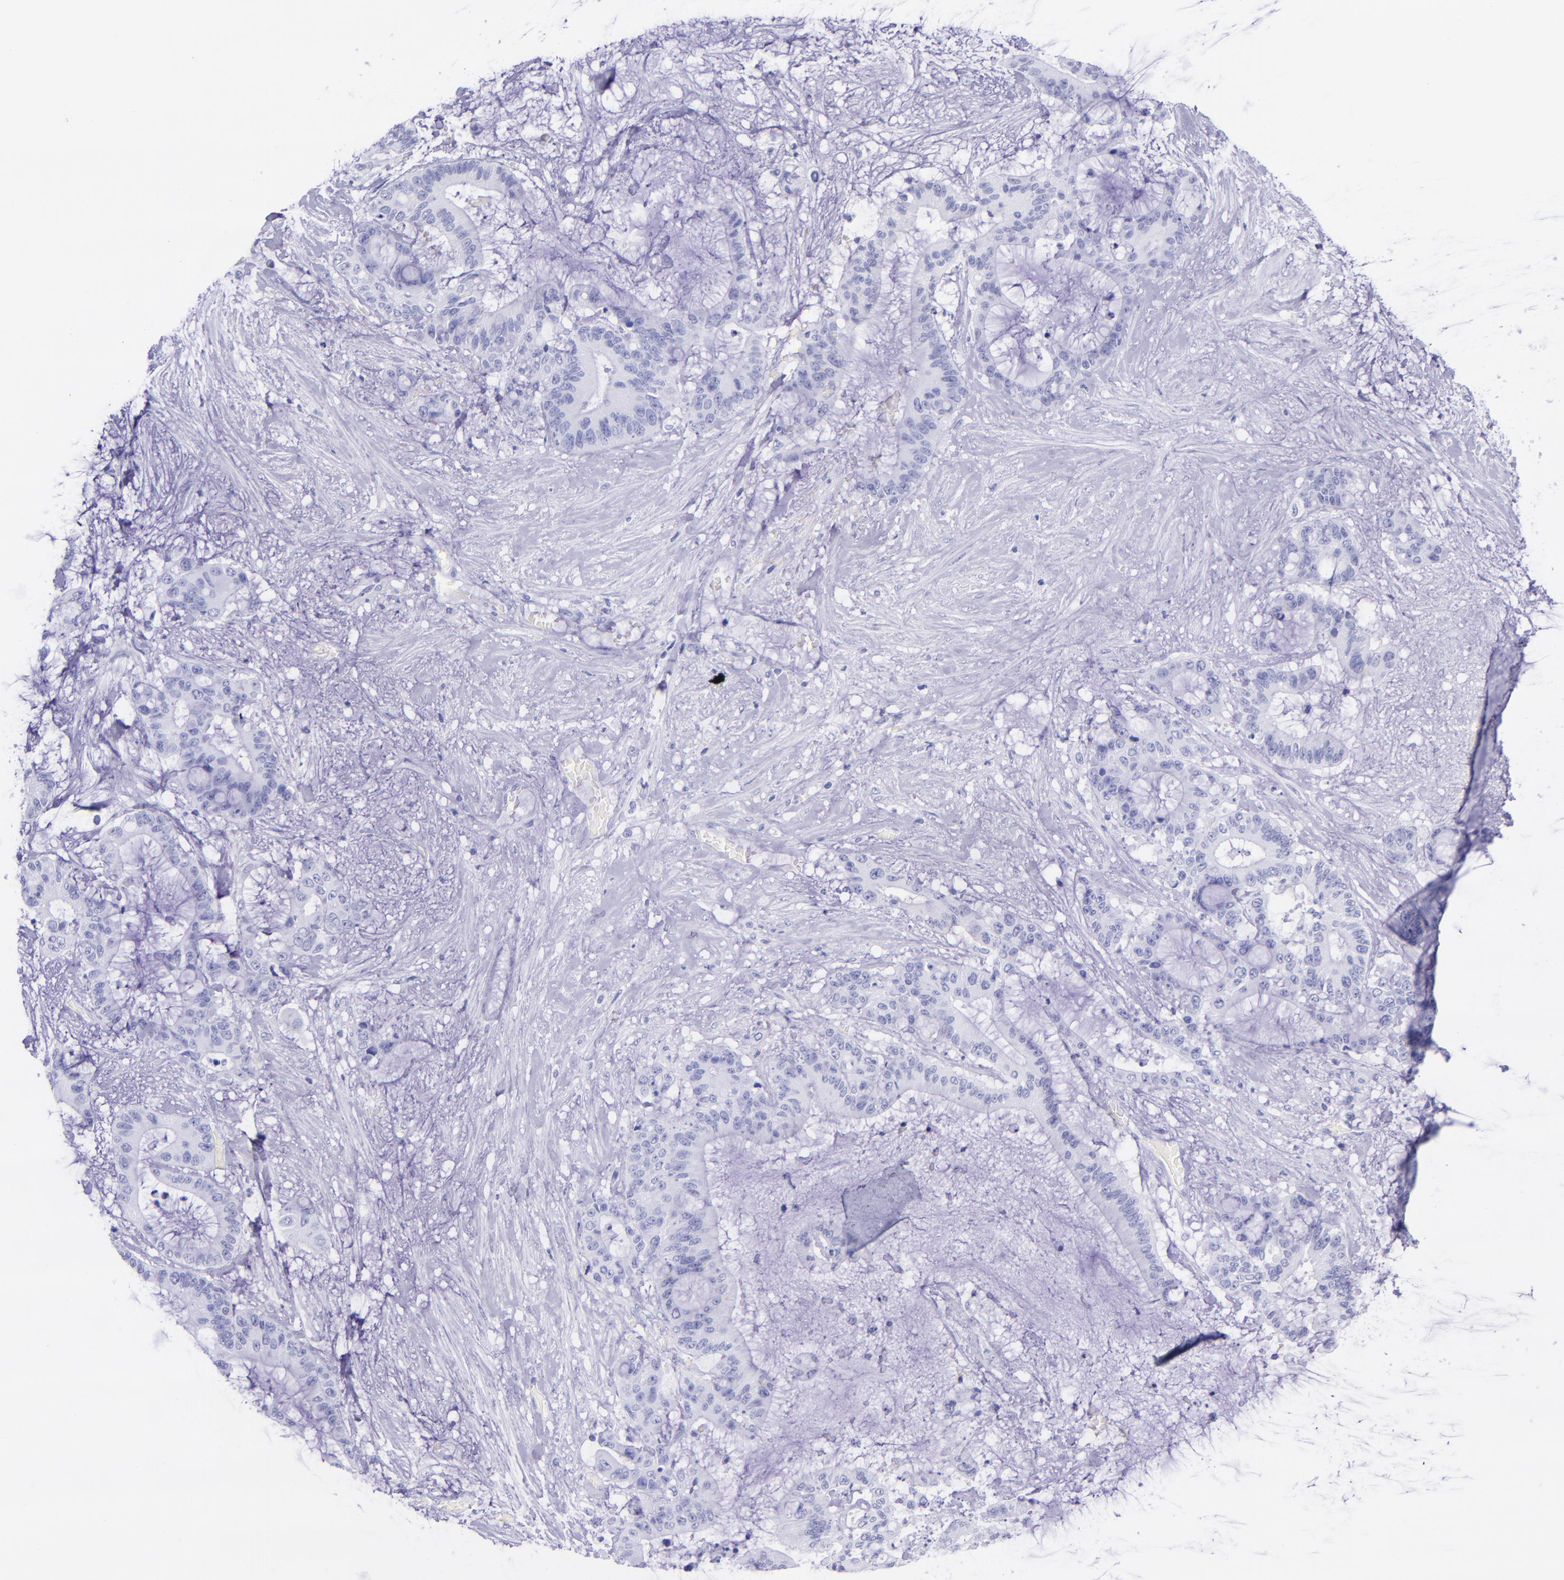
{"staining": {"intensity": "negative", "quantity": "none", "location": "none"}, "tissue": "liver cancer", "cell_type": "Tumor cells", "image_type": "cancer", "snomed": [{"axis": "morphology", "description": "Cholangiocarcinoma"}, {"axis": "topography", "description": "Liver"}], "caption": "Liver cancer (cholangiocarcinoma) was stained to show a protein in brown. There is no significant expression in tumor cells.", "gene": "MBP", "patient": {"sex": "female", "age": 73}}